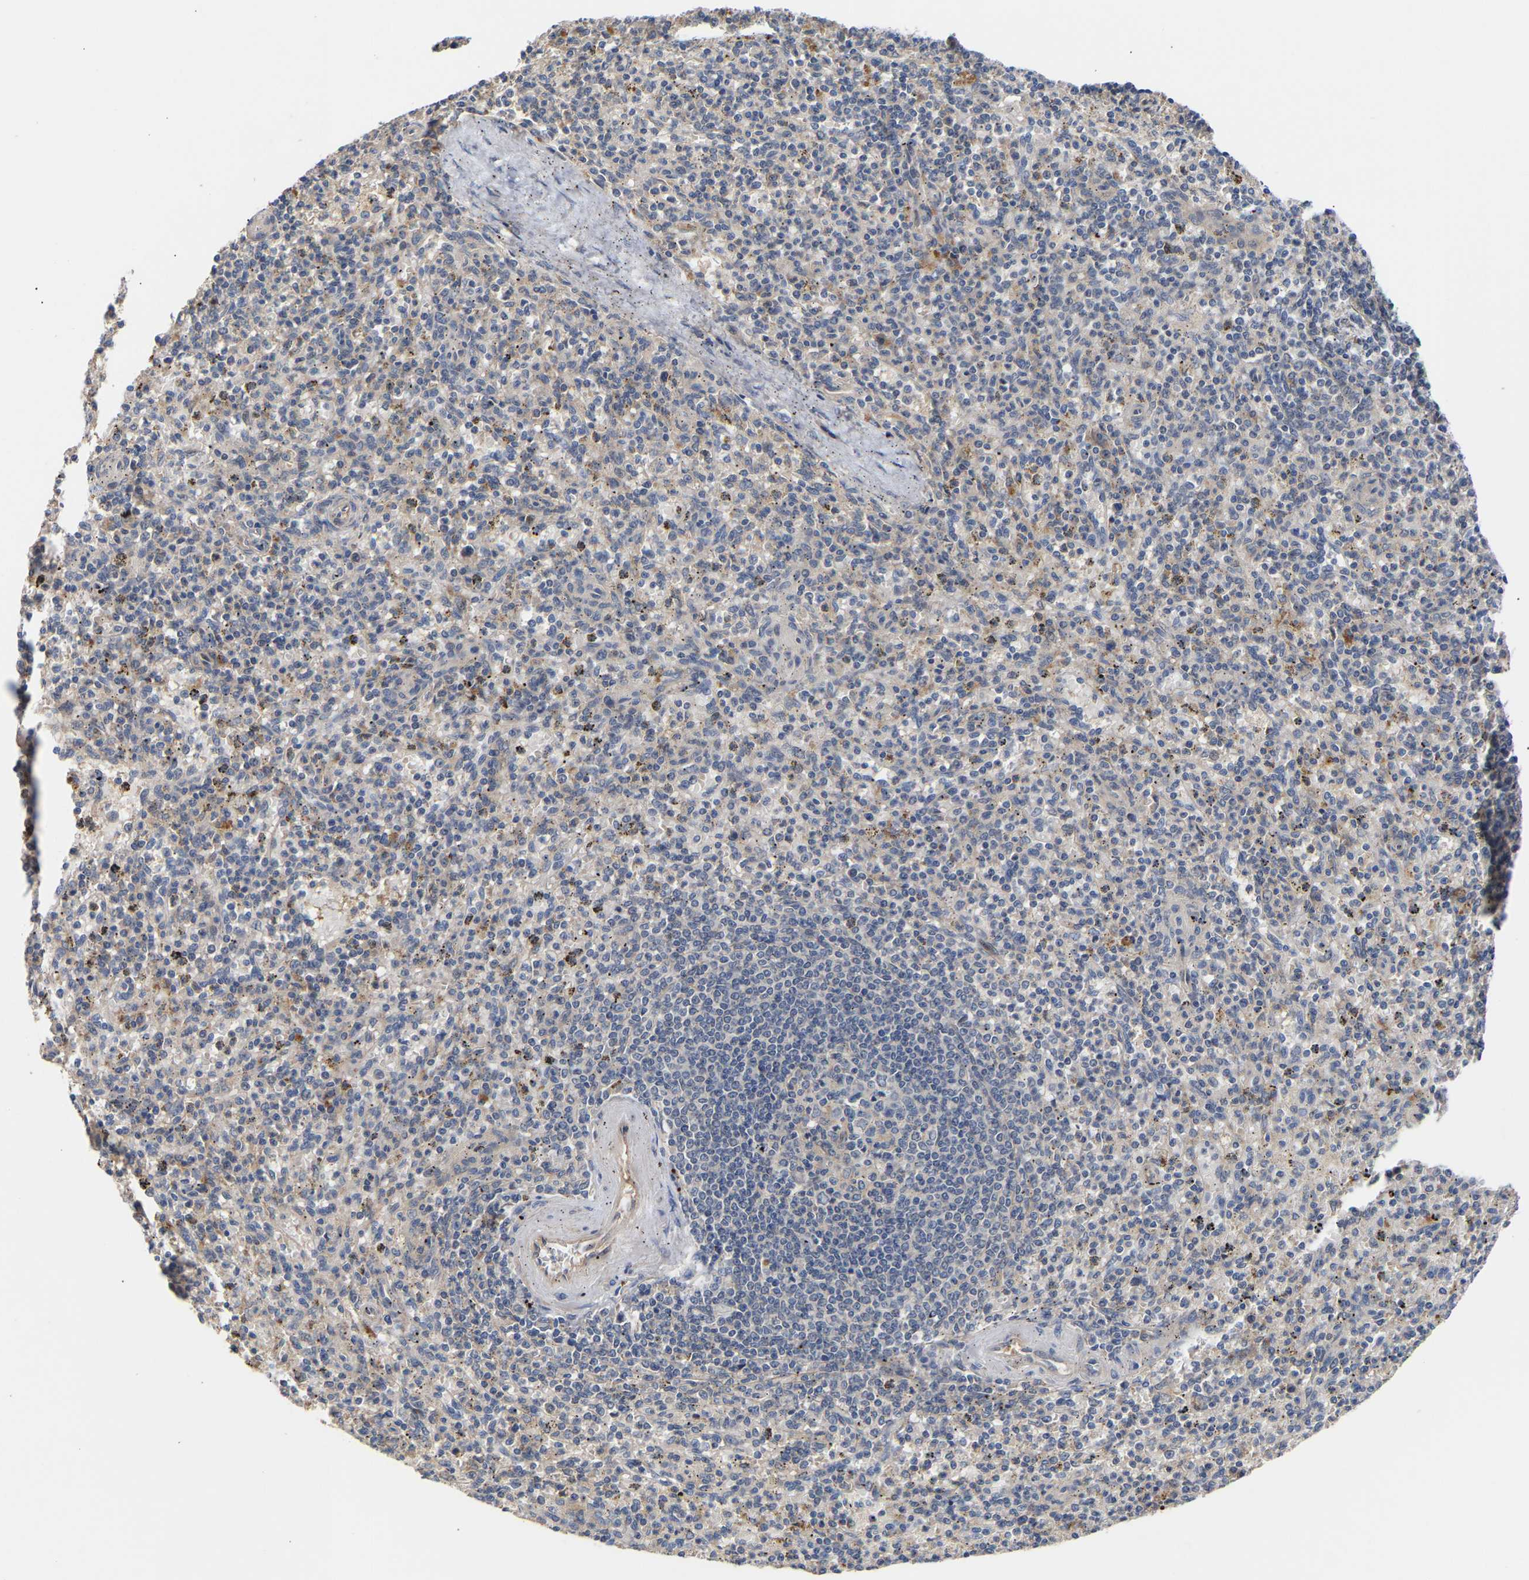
{"staining": {"intensity": "weak", "quantity": "<25%", "location": "cytoplasmic/membranous"}, "tissue": "spleen", "cell_type": "Cells in red pulp", "image_type": "normal", "snomed": [{"axis": "morphology", "description": "Normal tissue, NOS"}, {"axis": "topography", "description": "Spleen"}], "caption": "Immunohistochemical staining of normal spleen demonstrates no significant staining in cells in red pulp. (Brightfield microscopy of DAB (3,3'-diaminobenzidine) immunohistochemistry at high magnification).", "gene": "KASH5", "patient": {"sex": "male", "age": 72}}